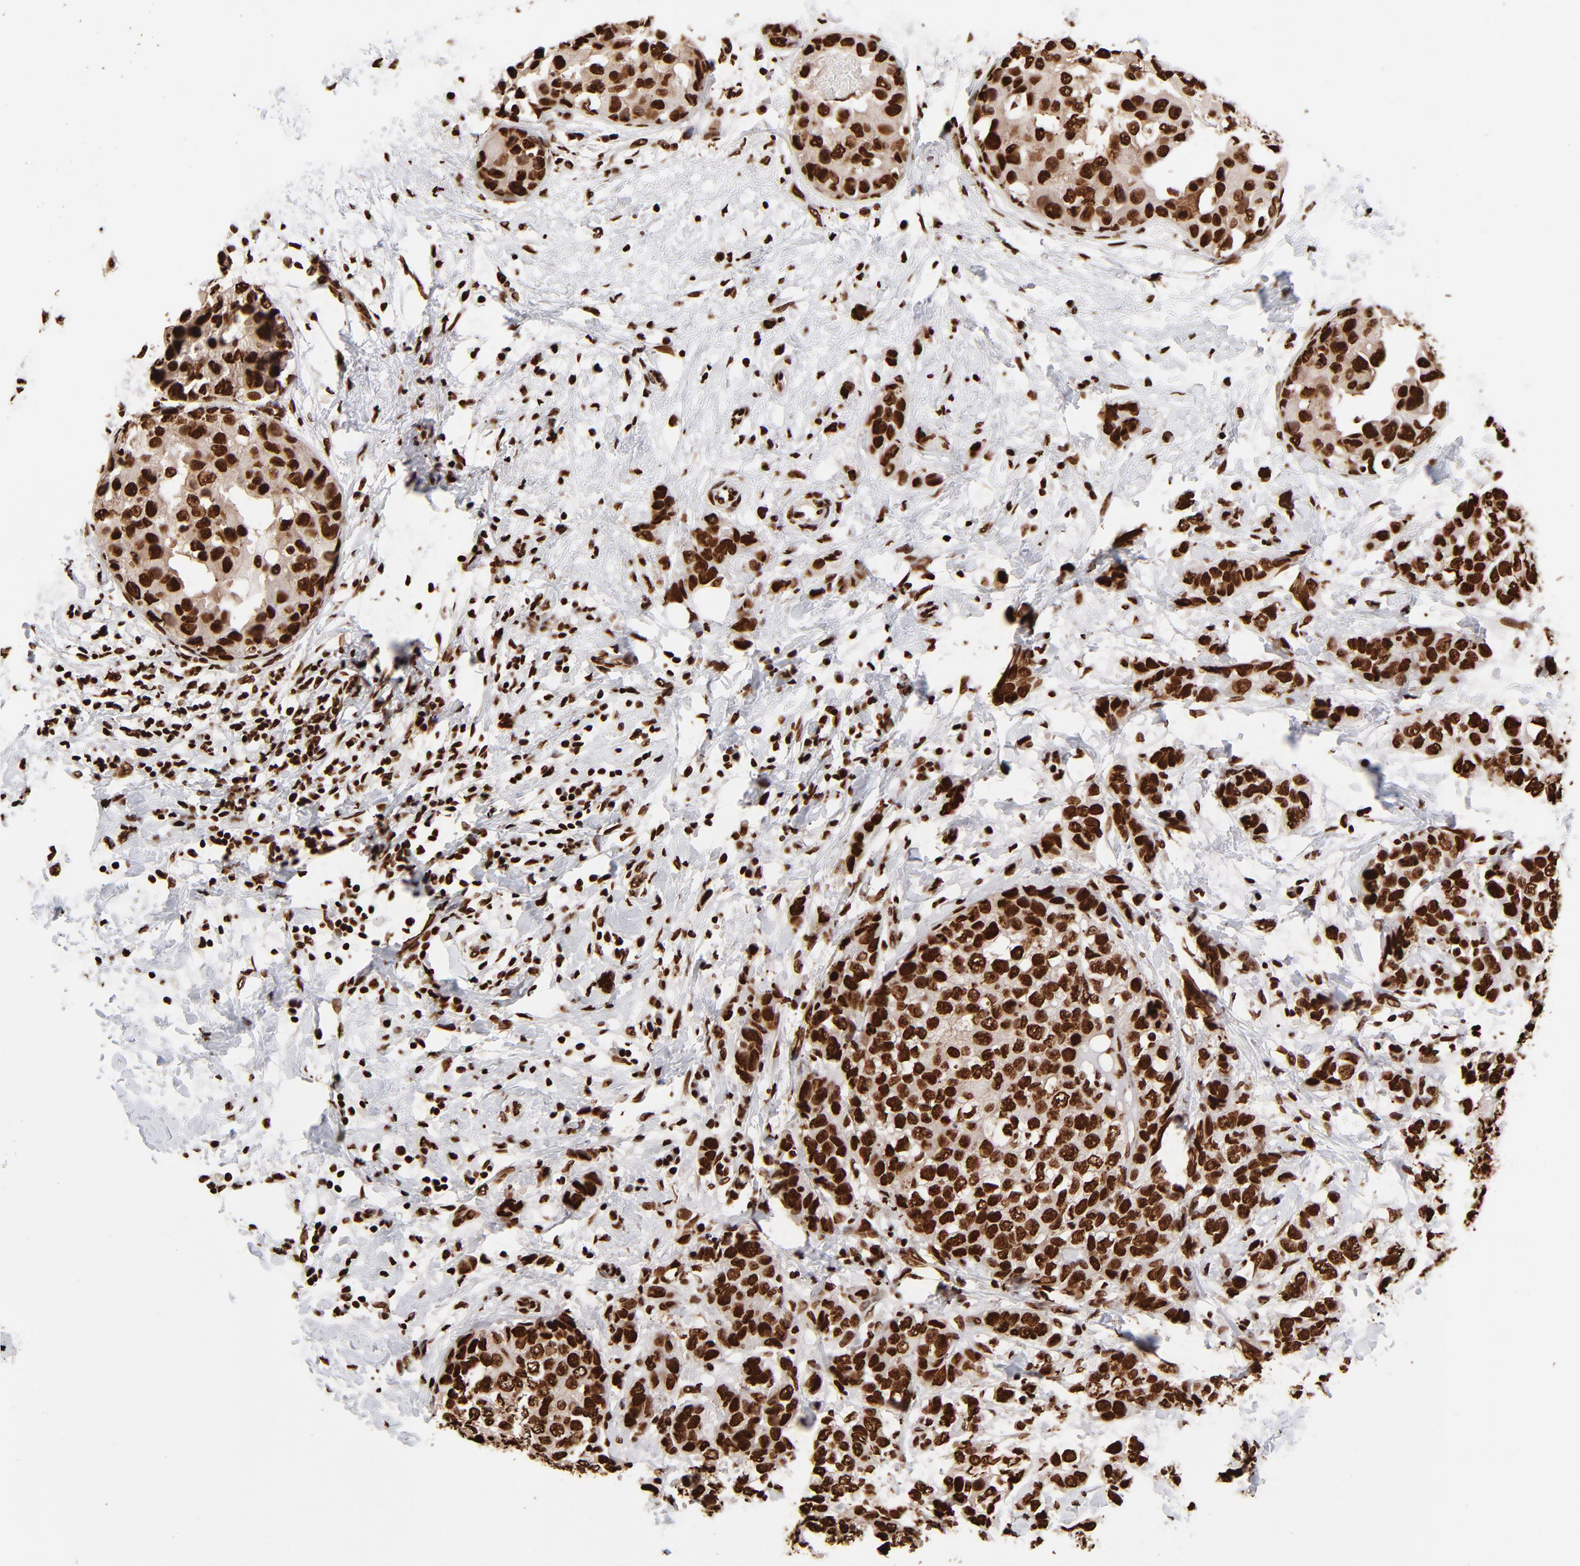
{"staining": {"intensity": "strong", "quantity": ">75%", "location": "nuclear"}, "tissue": "breast cancer", "cell_type": "Tumor cells", "image_type": "cancer", "snomed": [{"axis": "morphology", "description": "Normal tissue, NOS"}, {"axis": "morphology", "description": "Duct carcinoma"}, {"axis": "topography", "description": "Breast"}], "caption": "Immunohistochemical staining of human breast cancer displays high levels of strong nuclear staining in about >75% of tumor cells.", "gene": "ZNF544", "patient": {"sex": "female", "age": 50}}